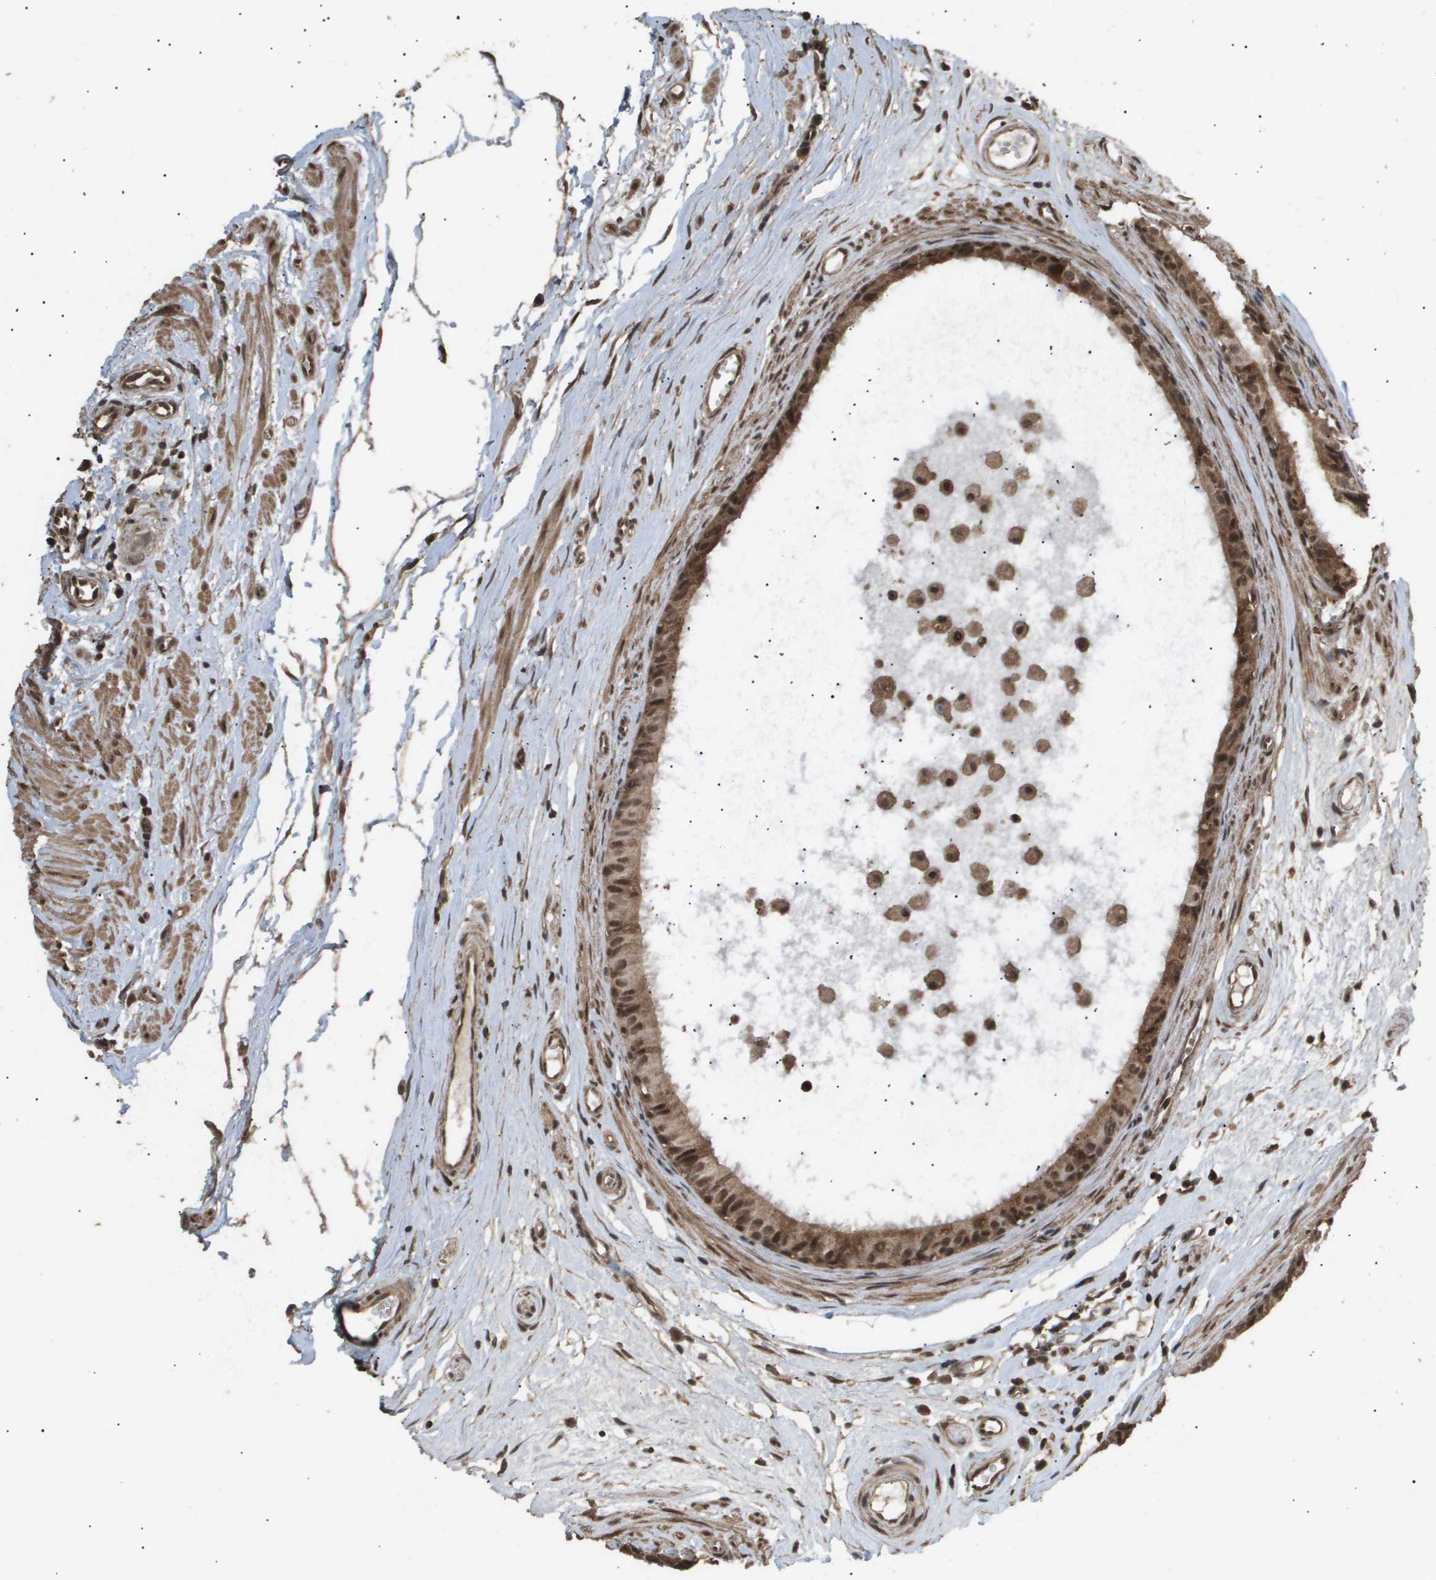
{"staining": {"intensity": "moderate", "quantity": ">75%", "location": "cytoplasmic/membranous,nuclear"}, "tissue": "epididymis", "cell_type": "Glandular cells", "image_type": "normal", "snomed": [{"axis": "morphology", "description": "Normal tissue, NOS"}, {"axis": "topography", "description": "Epididymis"}], "caption": "Epididymis stained with a protein marker shows moderate staining in glandular cells.", "gene": "ING1", "patient": {"sex": "male", "age": 46}}